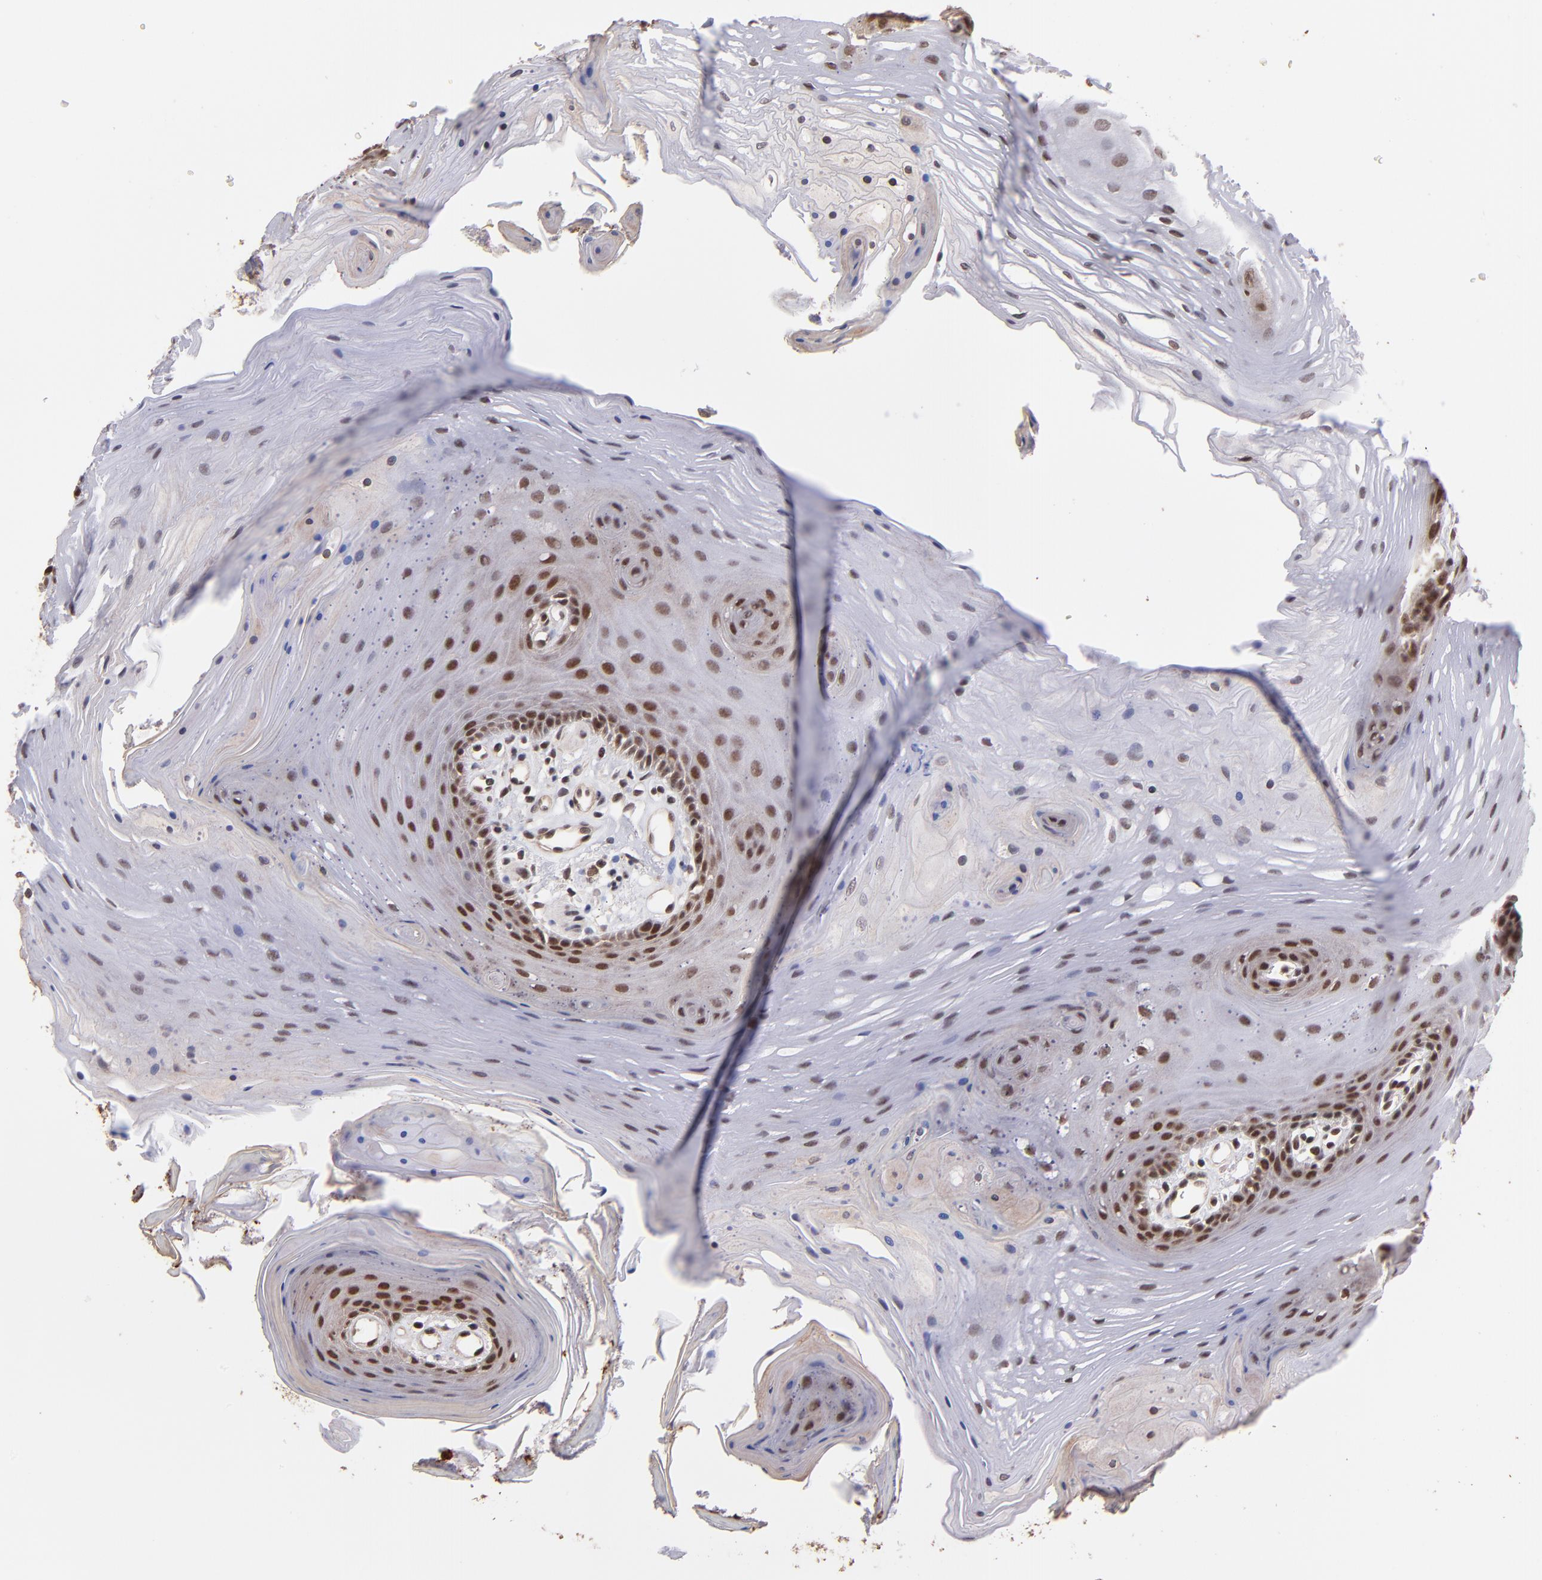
{"staining": {"intensity": "moderate", "quantity": "25%-75%", "location": "nuclear"}, "tissue": "oral mucosa", "cell_type": "Squamous epithelial cells", "image_type": "normal", "snomed": [{"axis": "morphology", "description": "Normal tissue, NOS"}, {"axis": "topography", "description": "Oral tissue"}], "caption": "Immunohistochemical staining of benign human oral mucosa shows medium levels of moderate nuclear expression in approximately 25%-75% of squamous epithelial cells.", "gene": "TERF2", "patient": {"sex": "male", "age": 62}}